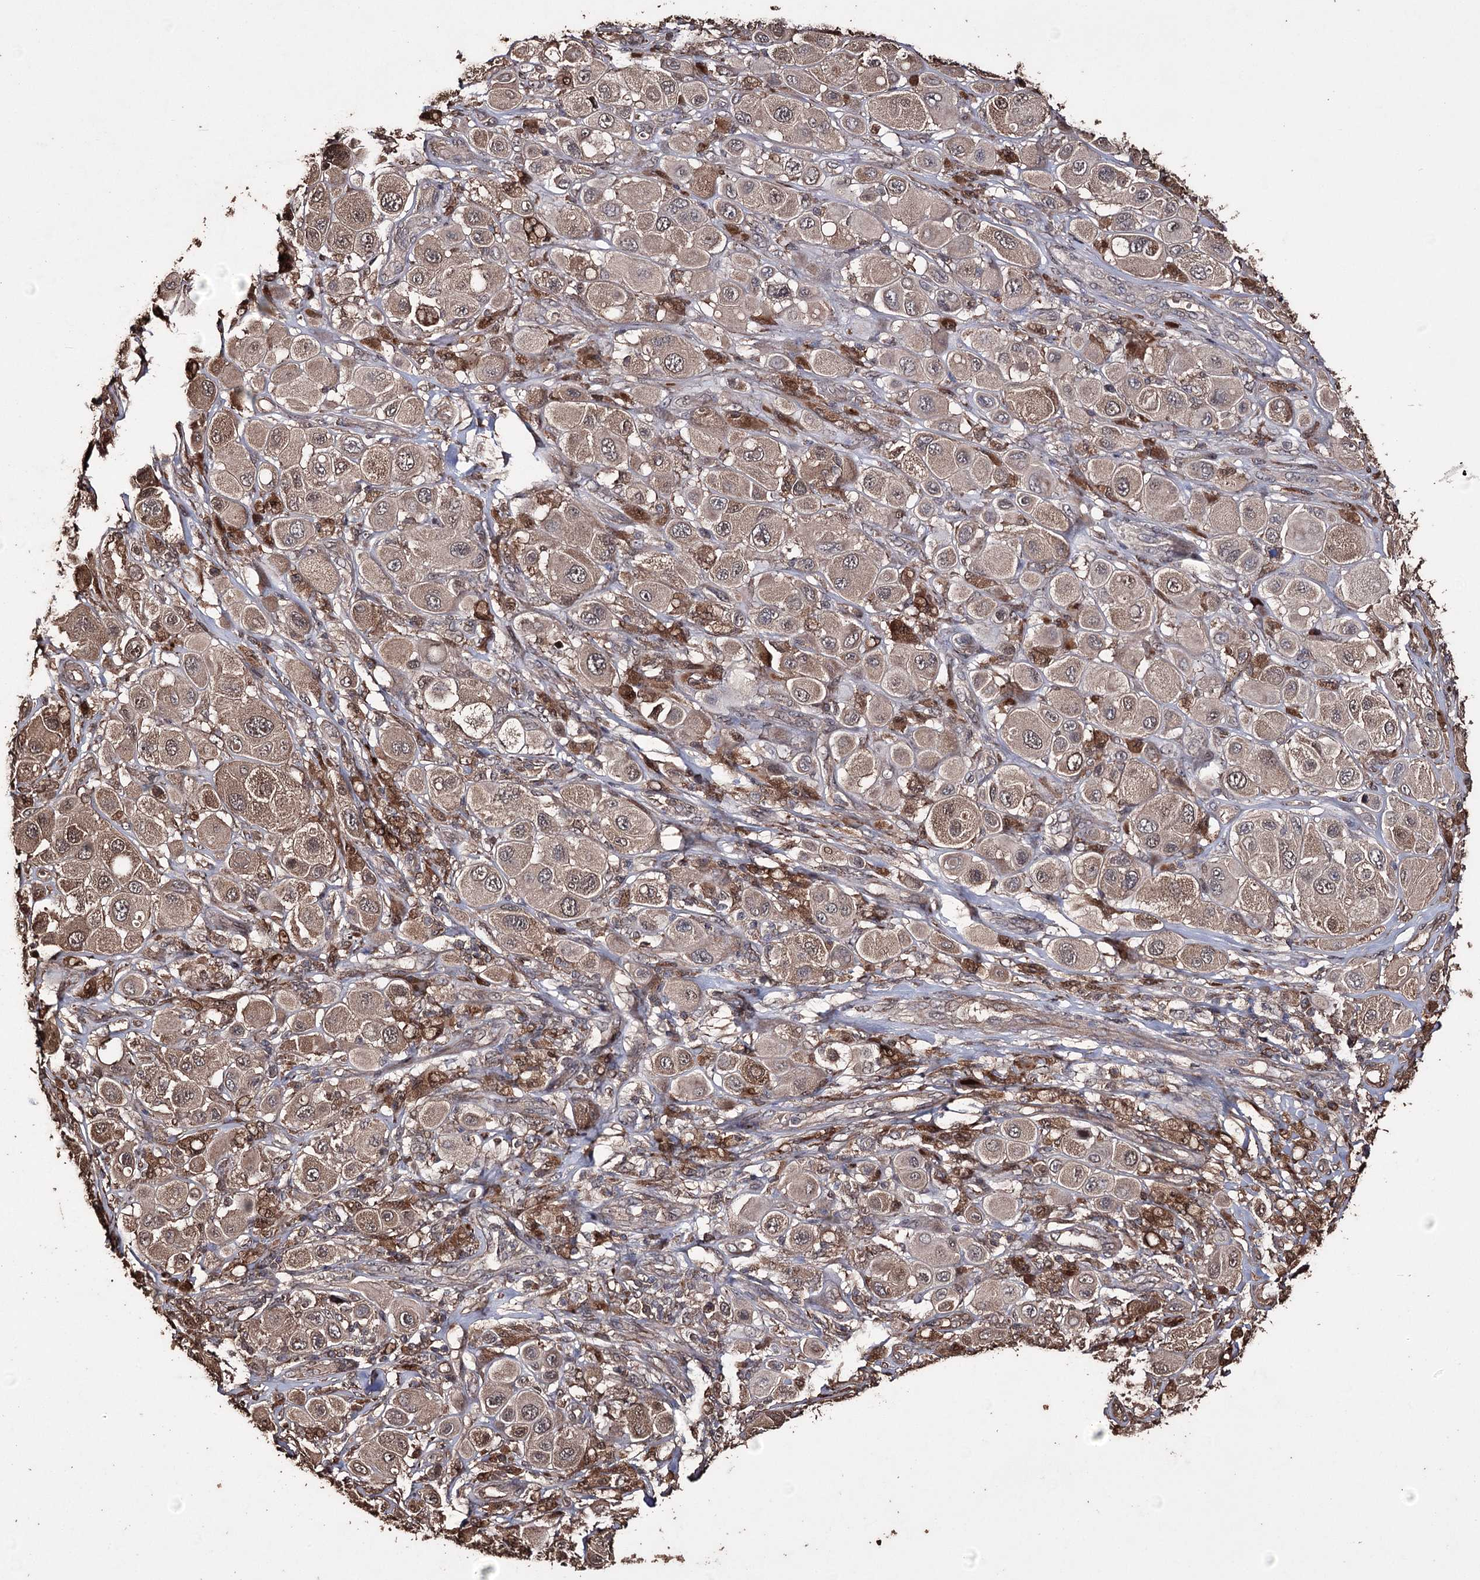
{"staining": {"intensity": "weak", "quantity": ">75%", "location": "cytoplasmic/membranous"}, "tissue": "melanoma", "cell_type": "Tumor cells", "image_type": "cancer", "snomed": [{"axis": "morphology", "description": "Malignant melanoma, Metastatic site"}, {"axis": "topography", "description": "Skin"}], "caption": "Melanoma stained for a protein reveals weak cytoplasmic/membranous positivity in tumor cells.", "gene": "ZNF662", "patient": {"sex": "male", "age": 41}}